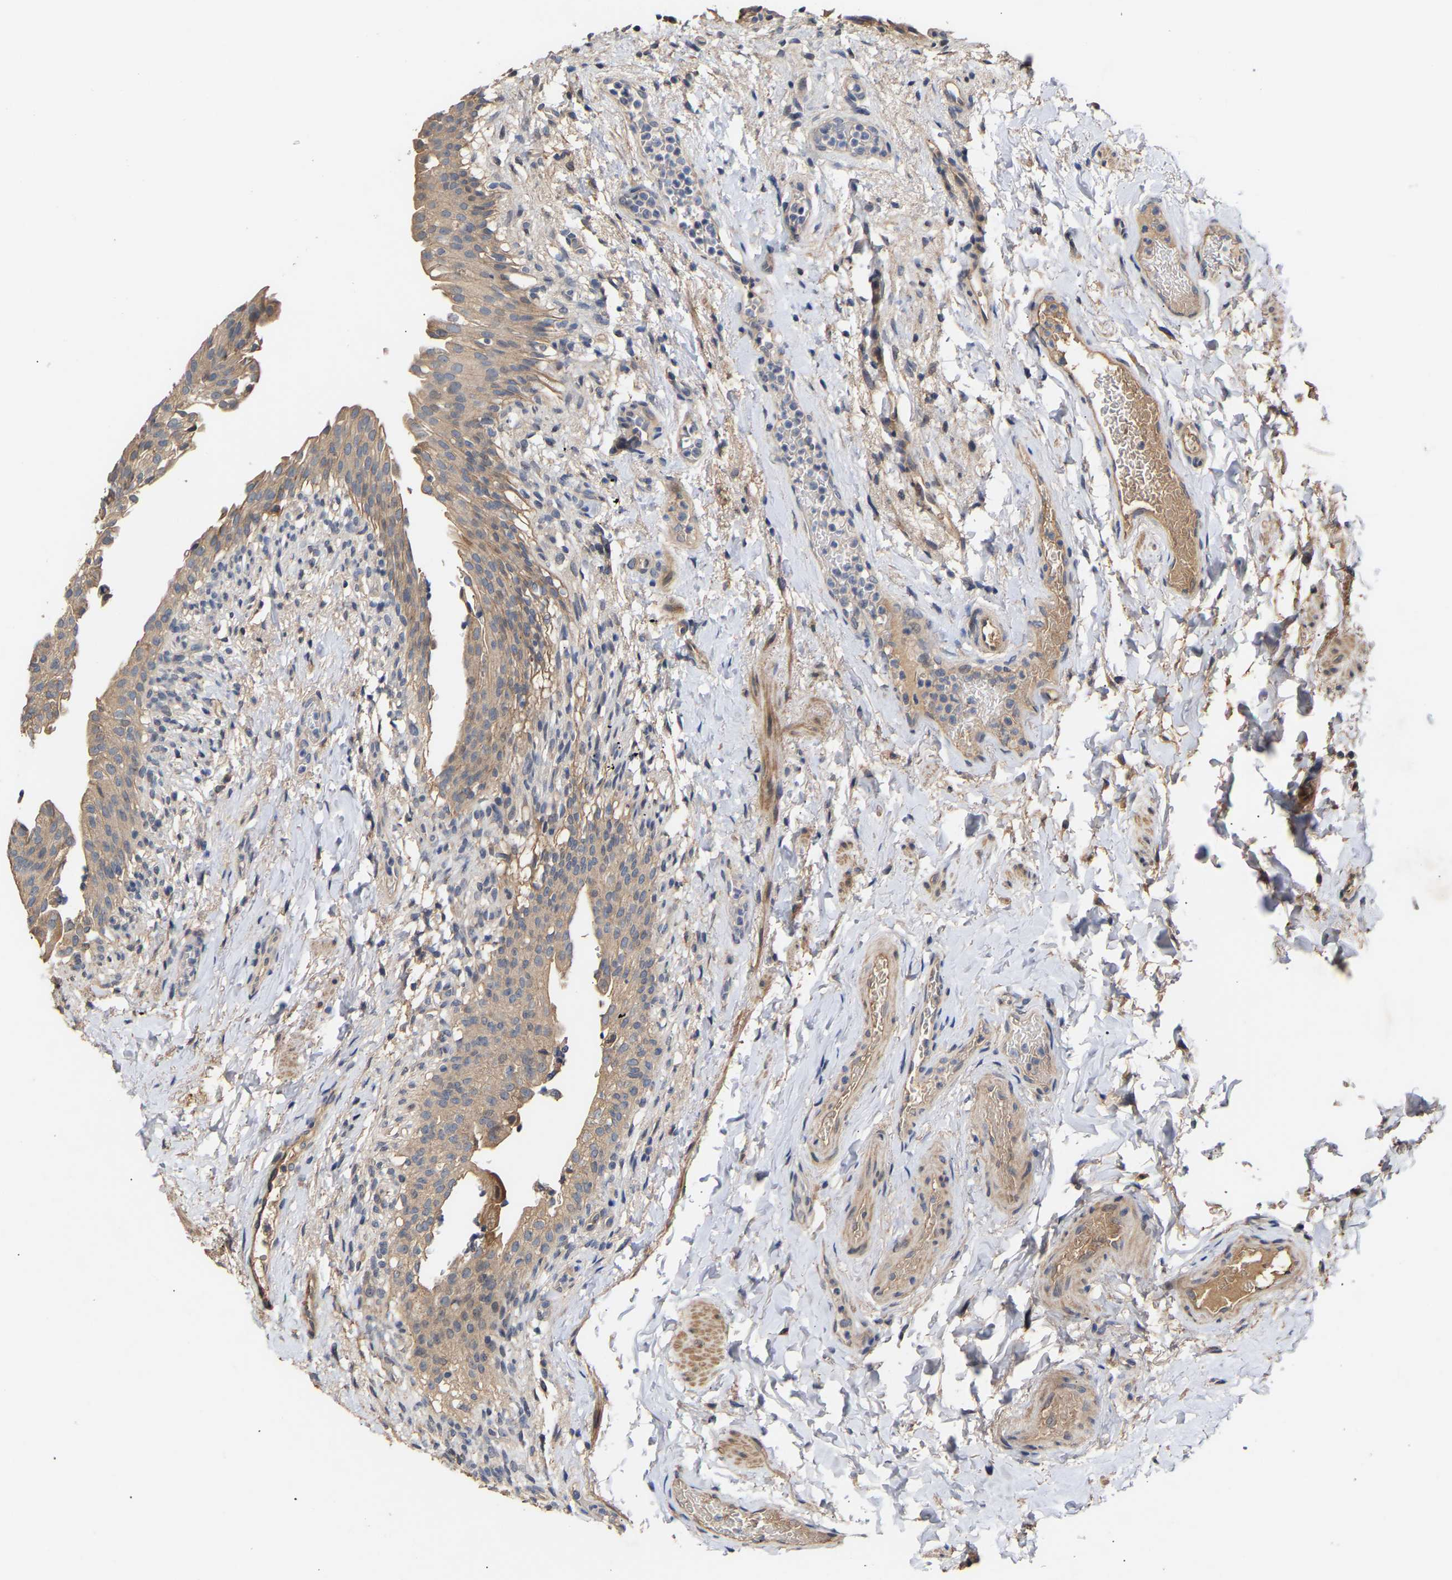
{"staining": {"intensity": "weak", "quantity": ">75%", "location": "cytoplasmic/membranous"}, "tissue": "urinary bladder", "cell_type": "Urothelial cells", "image_type": "normal", "snomed": [{"axis": "morphology", "description": "Normal tissue, NOS"}, {"axis": "topography", "description": "Urinary bladder"}], "caption": "Immunohistochemistry (IHC) image of normal urinary bladder stained for a protein (brown), which shows low levels of weak cytoplasmic/membranous positivity in about >75% of urothelial cells.", "gene": "KASH5", "patient": {"sex": "female", "age": 60}}